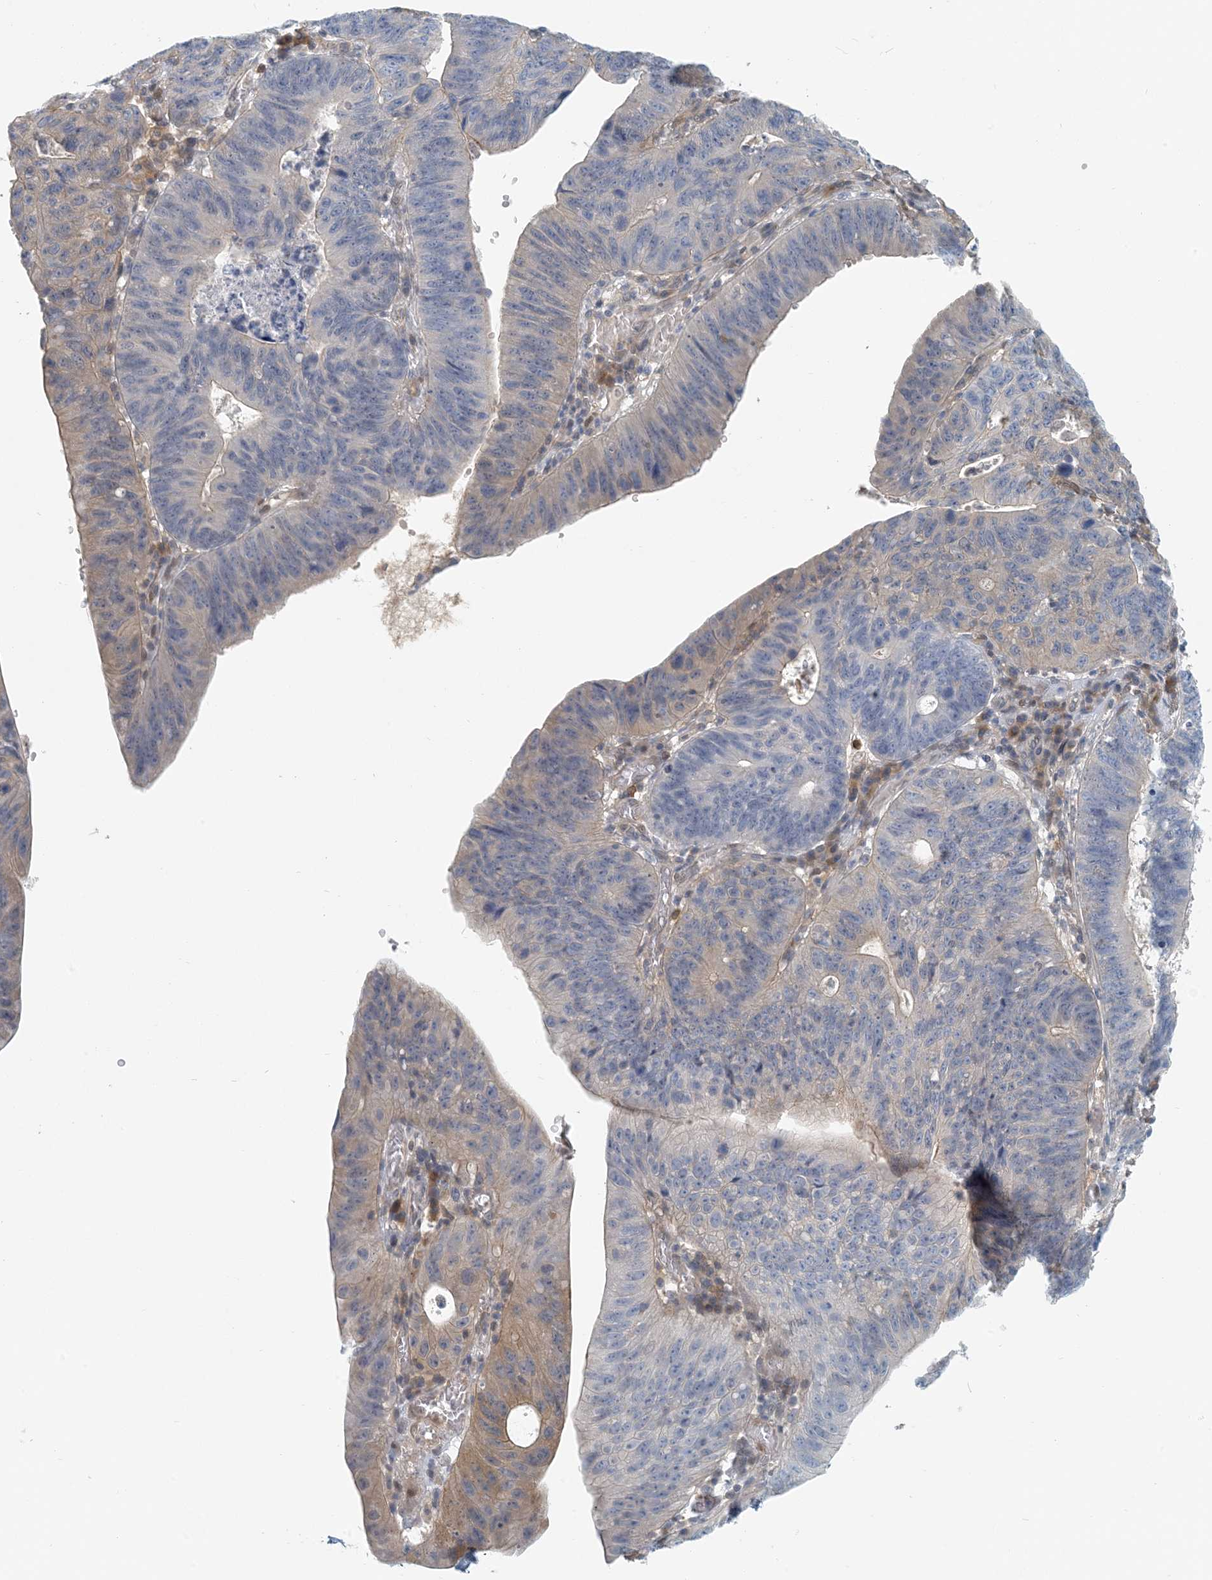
{"staining": {"intensity": "weak", "quantity": "<25%", "location": "cytoplasmic/membranous"}, "tissue": "stomach cancer", "cell_type": "Tumor cells", "image_type": "cancer", "snomed": [{"axis": "morphology", "description": "Adenocarcinoma, NOS"}, {"axis": "topography", "description": "Stomach"}], "caption": "The image demonstrates no staining of tumor cells in stomach cancer.", "gene": "ZC3H12A", "patient": {"sex": "male", "age": 59}}